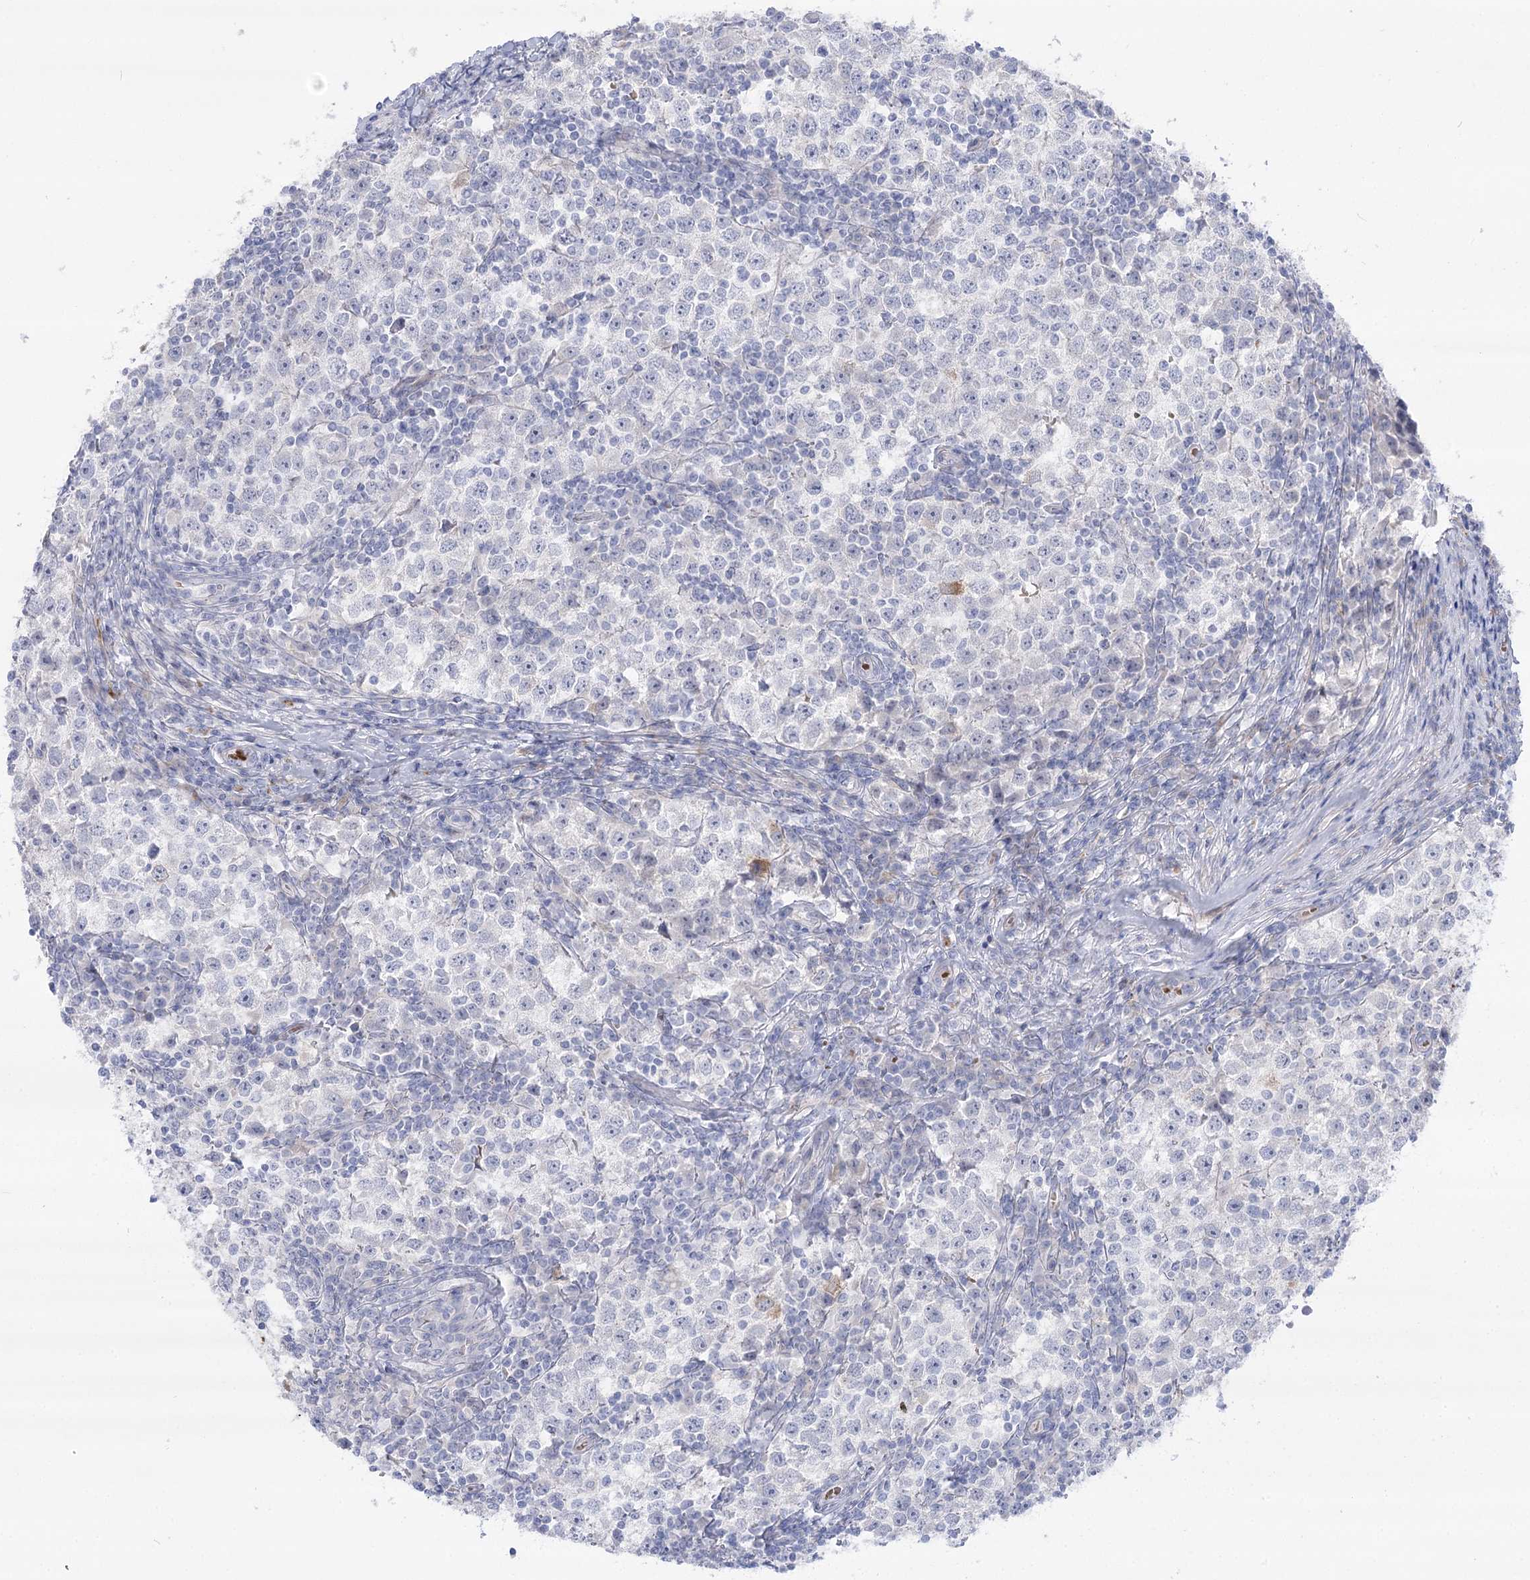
{"staining": {"intensity": "negative", "quantity": "none", "location": "none"}, "tissue": "testis cancer", "cell_type": "Tumor cells", "image_type": "cancer", "snomed": [{"axis": "morphology", "description": "Seminoma, NOS"}, {"axis": "topography", "description": "Testis"}], "caption": "Seminoma (testis) was stained to show a protein in brown. There is no significant staining in tumor cells.", "gene": "SIAE", "patient": {"sex": "male", "age": 65}}